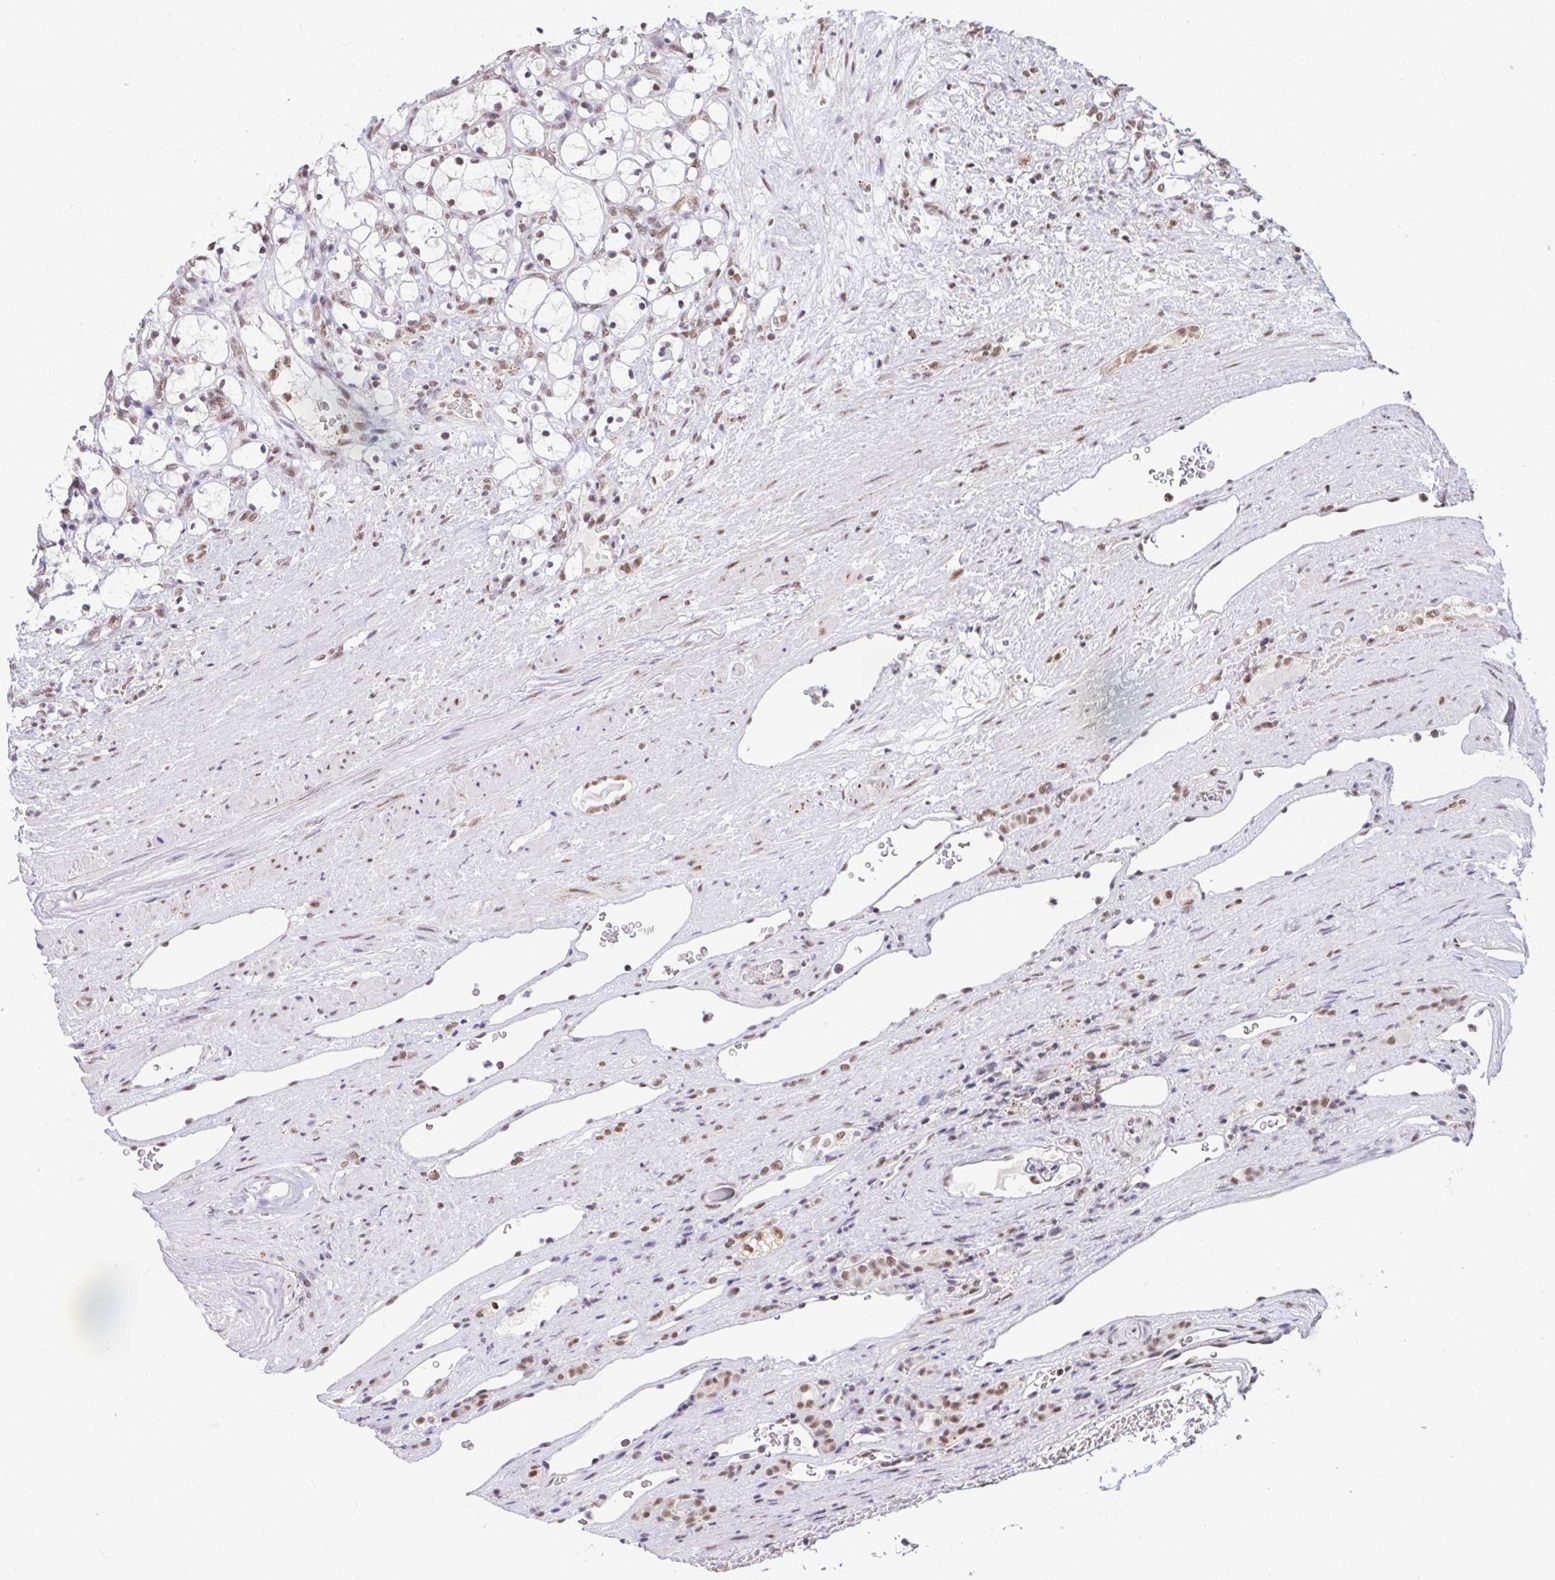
{"staining": {"intensity": "weak", "quantity": ">75%", "location": "nuclear"}, "tissue": "renal cancer", "cell_type": "Tumor cells", "image_type": "cancer", "snomed": [{"axis": "morphology", "description": "Adenocarcinoma, NOS"}, {"axis": "topography", "description": "Kidney"}], "caption": "A high-resolution image shows immunohistochemistry (IHC) staining of renal cancer (adenocarcinoma), which reveals weak nuclear expression in approximately >75% of tumor cells. (Brightfield microscopy of DAB IHC at high magnification).", "gene": "PUF60", "patient": {"sex": "female", "age": 69}}